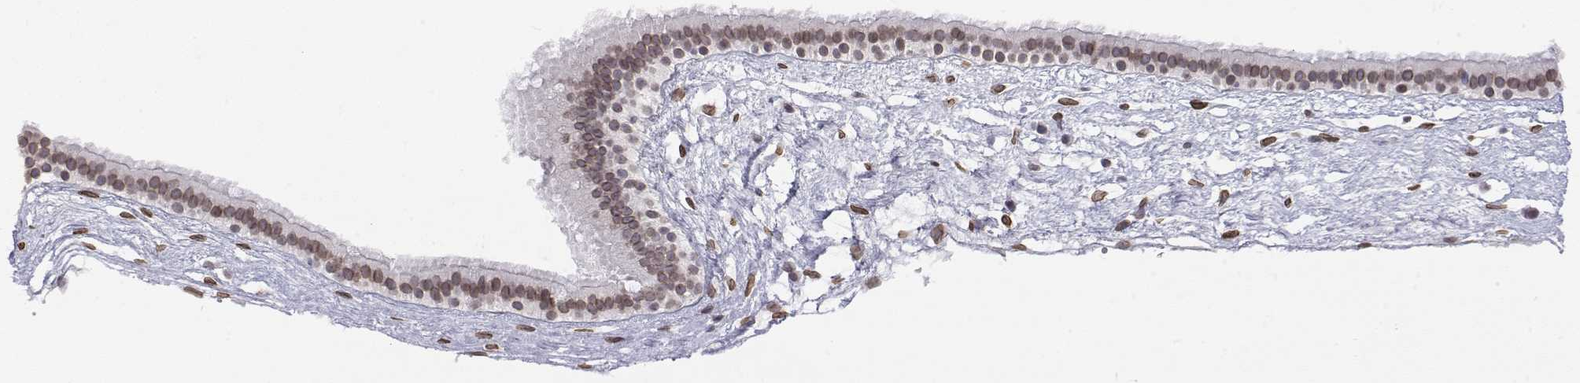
{"staining": {"intensity": "moderate", "quantity": ">75%", "location": "nuclear"}, "tissue": "nasopharynx", "cell_type": "Respiratory epithelial cells", "image_type": "normal", "snomed": [{"axis": "morphology", "description": "Normal tissue, NOS"}, {"axis": "topography", "description": "Nasopharynx"}], "caption": "Protein analysis of normal nasopharynx demonstrates moderate nuclear staining in about >75% of respiratory epithelial cells.", "gene": "ZNF532", "patient": {"sex": "male", "age": 24}}